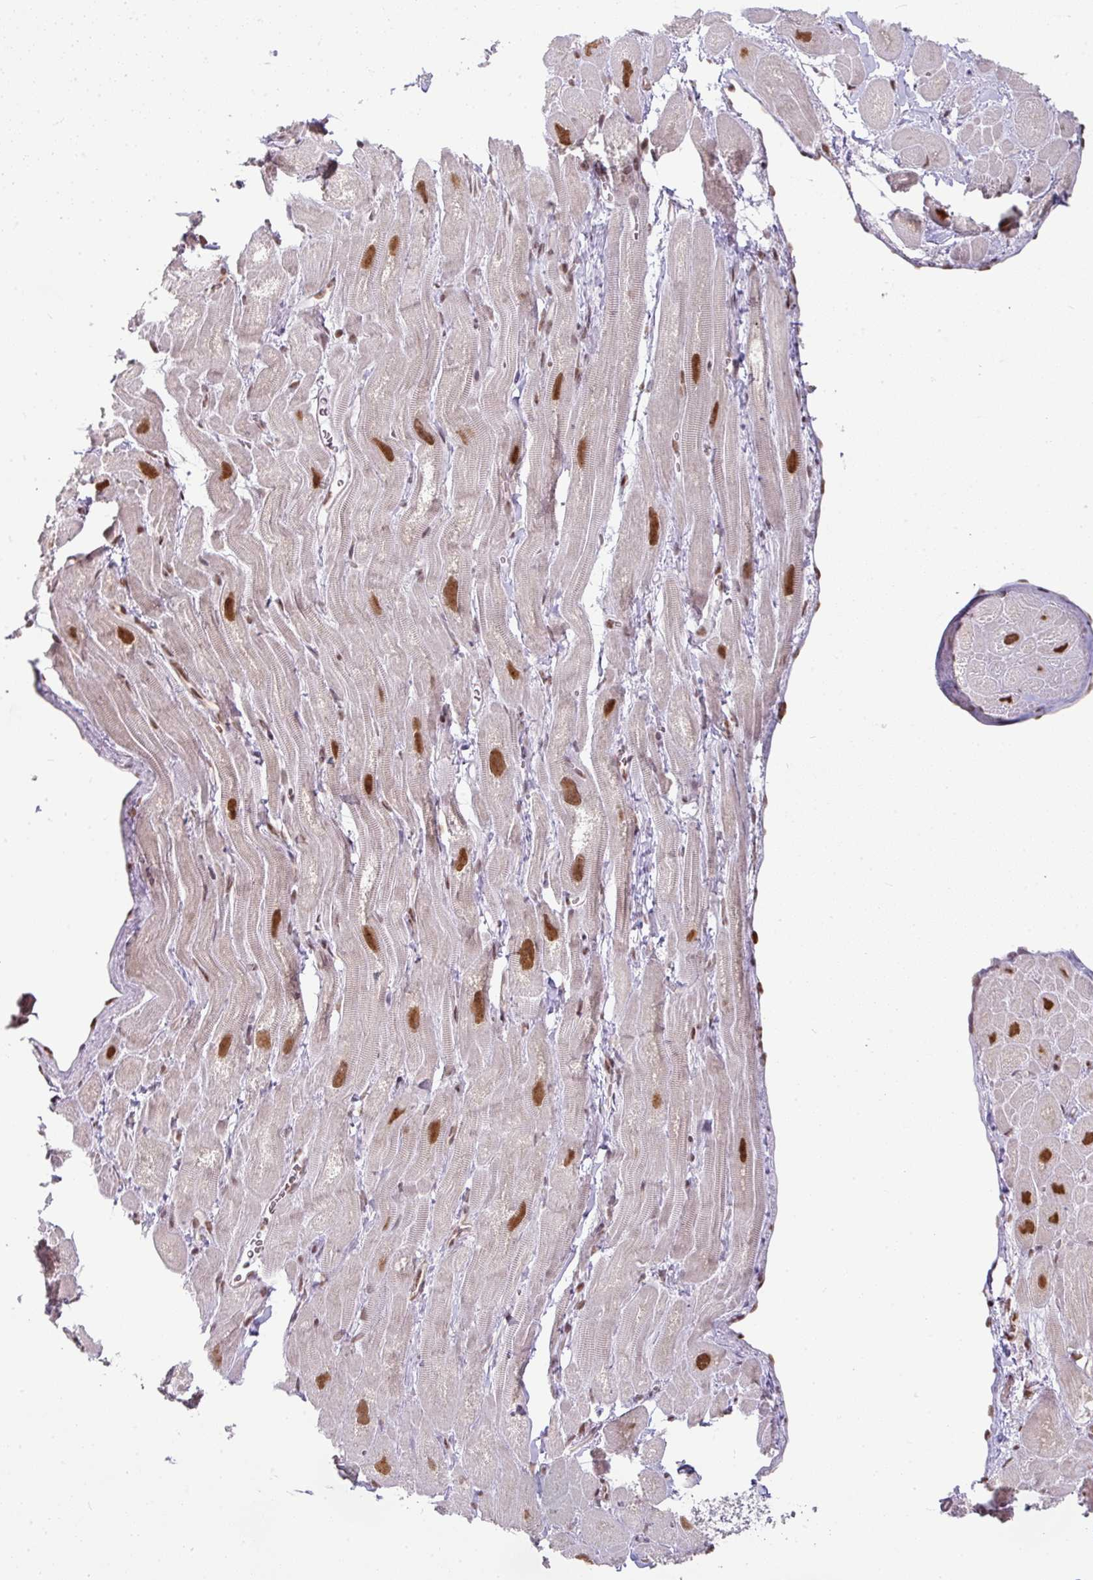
{"staining": {"intensity": "strong", "quantity": "25%-75%", "location": "nuclear"}, "tissue": "heart muscle", "cell_type": "Cardiomyocytes", "image_type": "normal", "snomed": [{"axis": "morphology", "description": "Normal tissue, NOS"}, {"axis": "topography", "description": "Heart"}], "caption": "An immunohistochemistry (IHC) micrograph of normal tissue is shown. Protein staining in brown labels strong nuclear positivity in heart muscle within cardiomyocytes.", "gene": "NCOA5", "patient": {"sex": "male", "age": 49}}